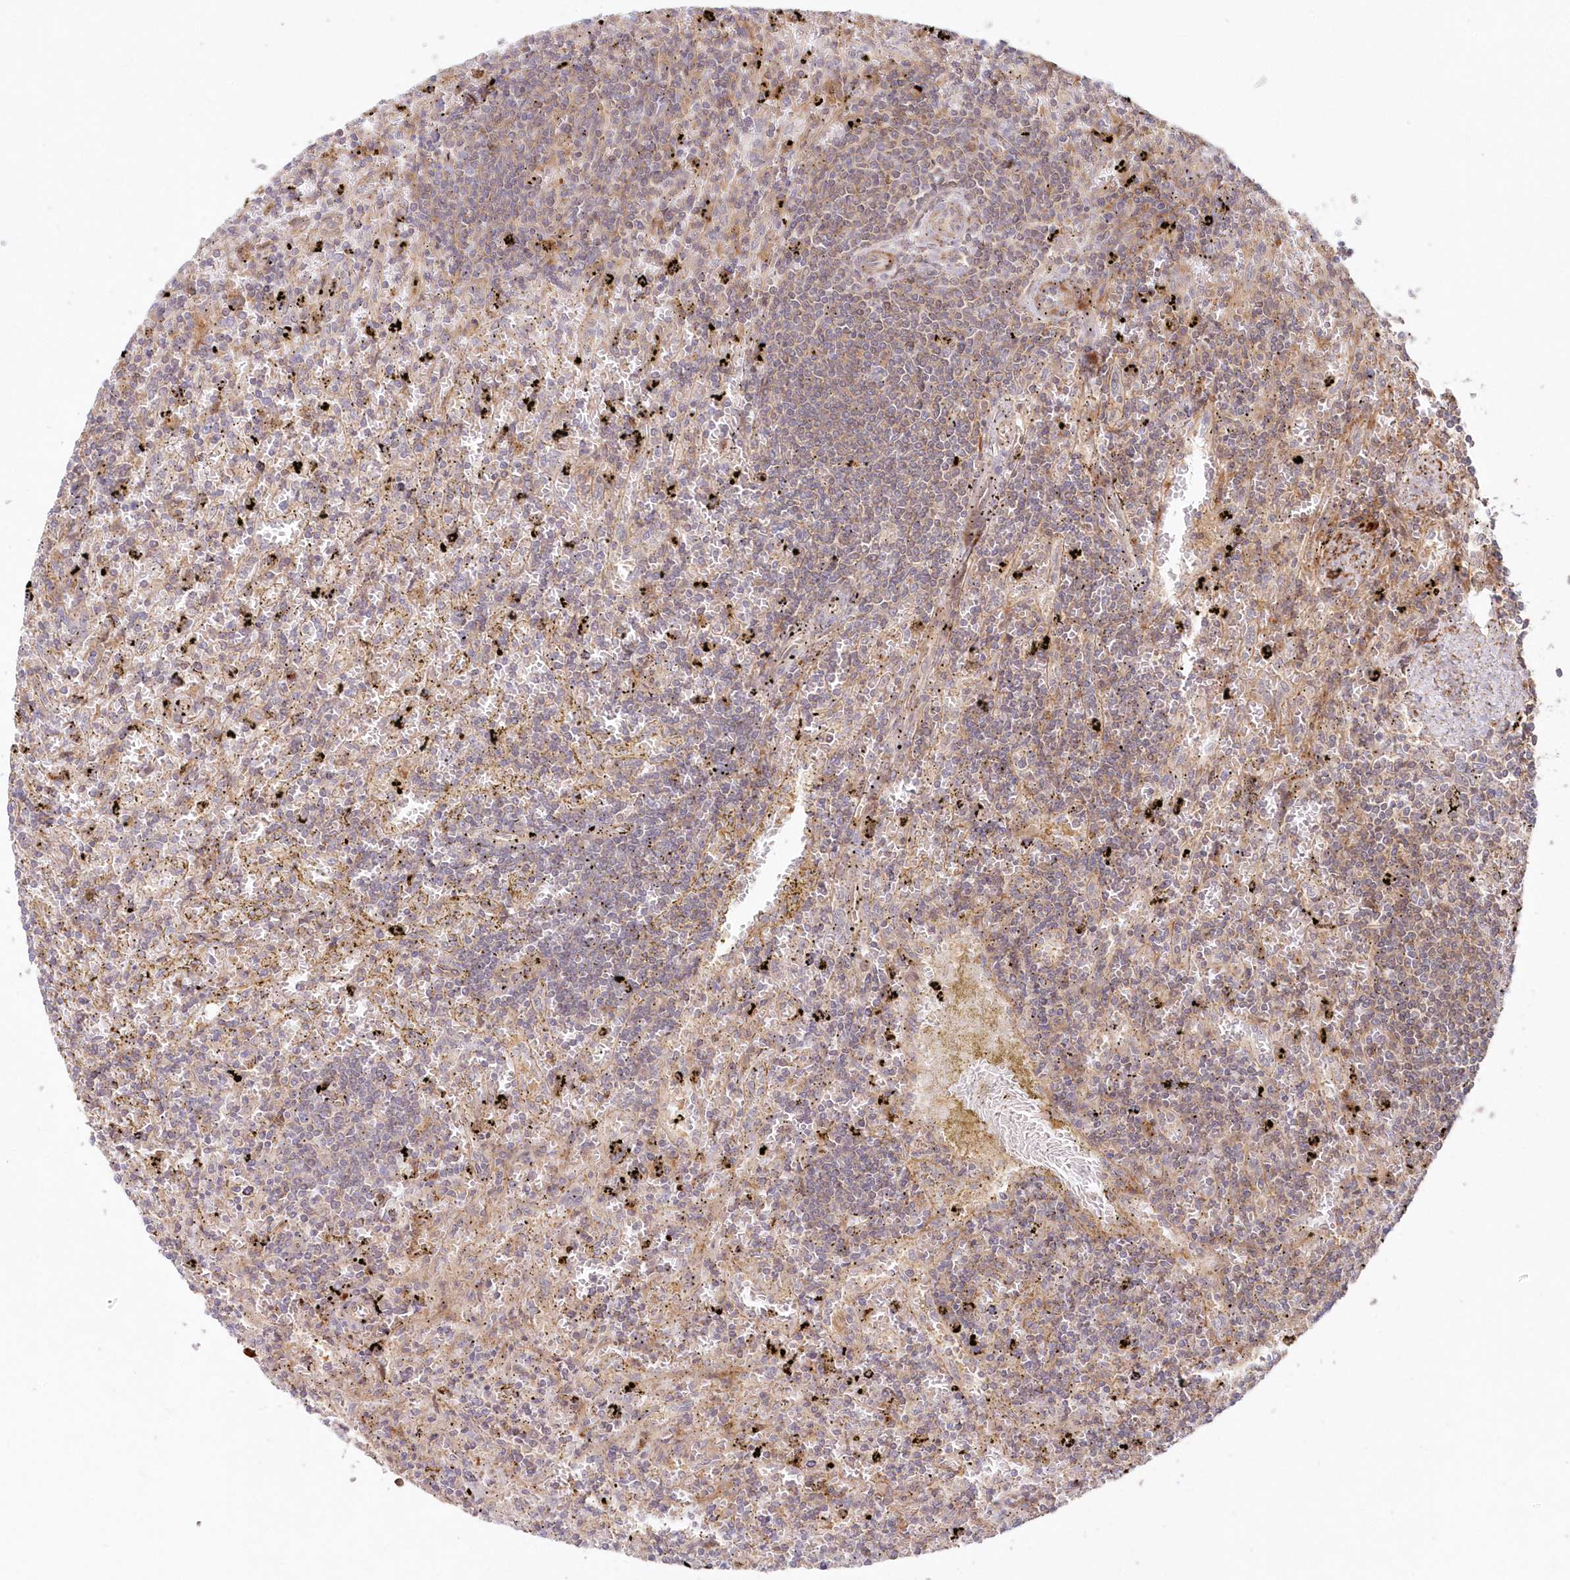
{"staining": {"intensity": "weak", "quantity": "<25%", "location": "cytoplasmic/membranous"}, "tissue": "lymphoma", "cell_type": "Tumor cells", "image_type": "cancer", "snomed": [{"axis": "morphology", "description": "Malignant lymphoma, non-Hodgkin's type, Low grade"}, {"axis": "topography", "description": "Spleen"}], "caption": "Tumor cells show no significant protein positivity in lymphoma.", "gene": "GBE1", "patient": {"sex": "male", "age": 76}}